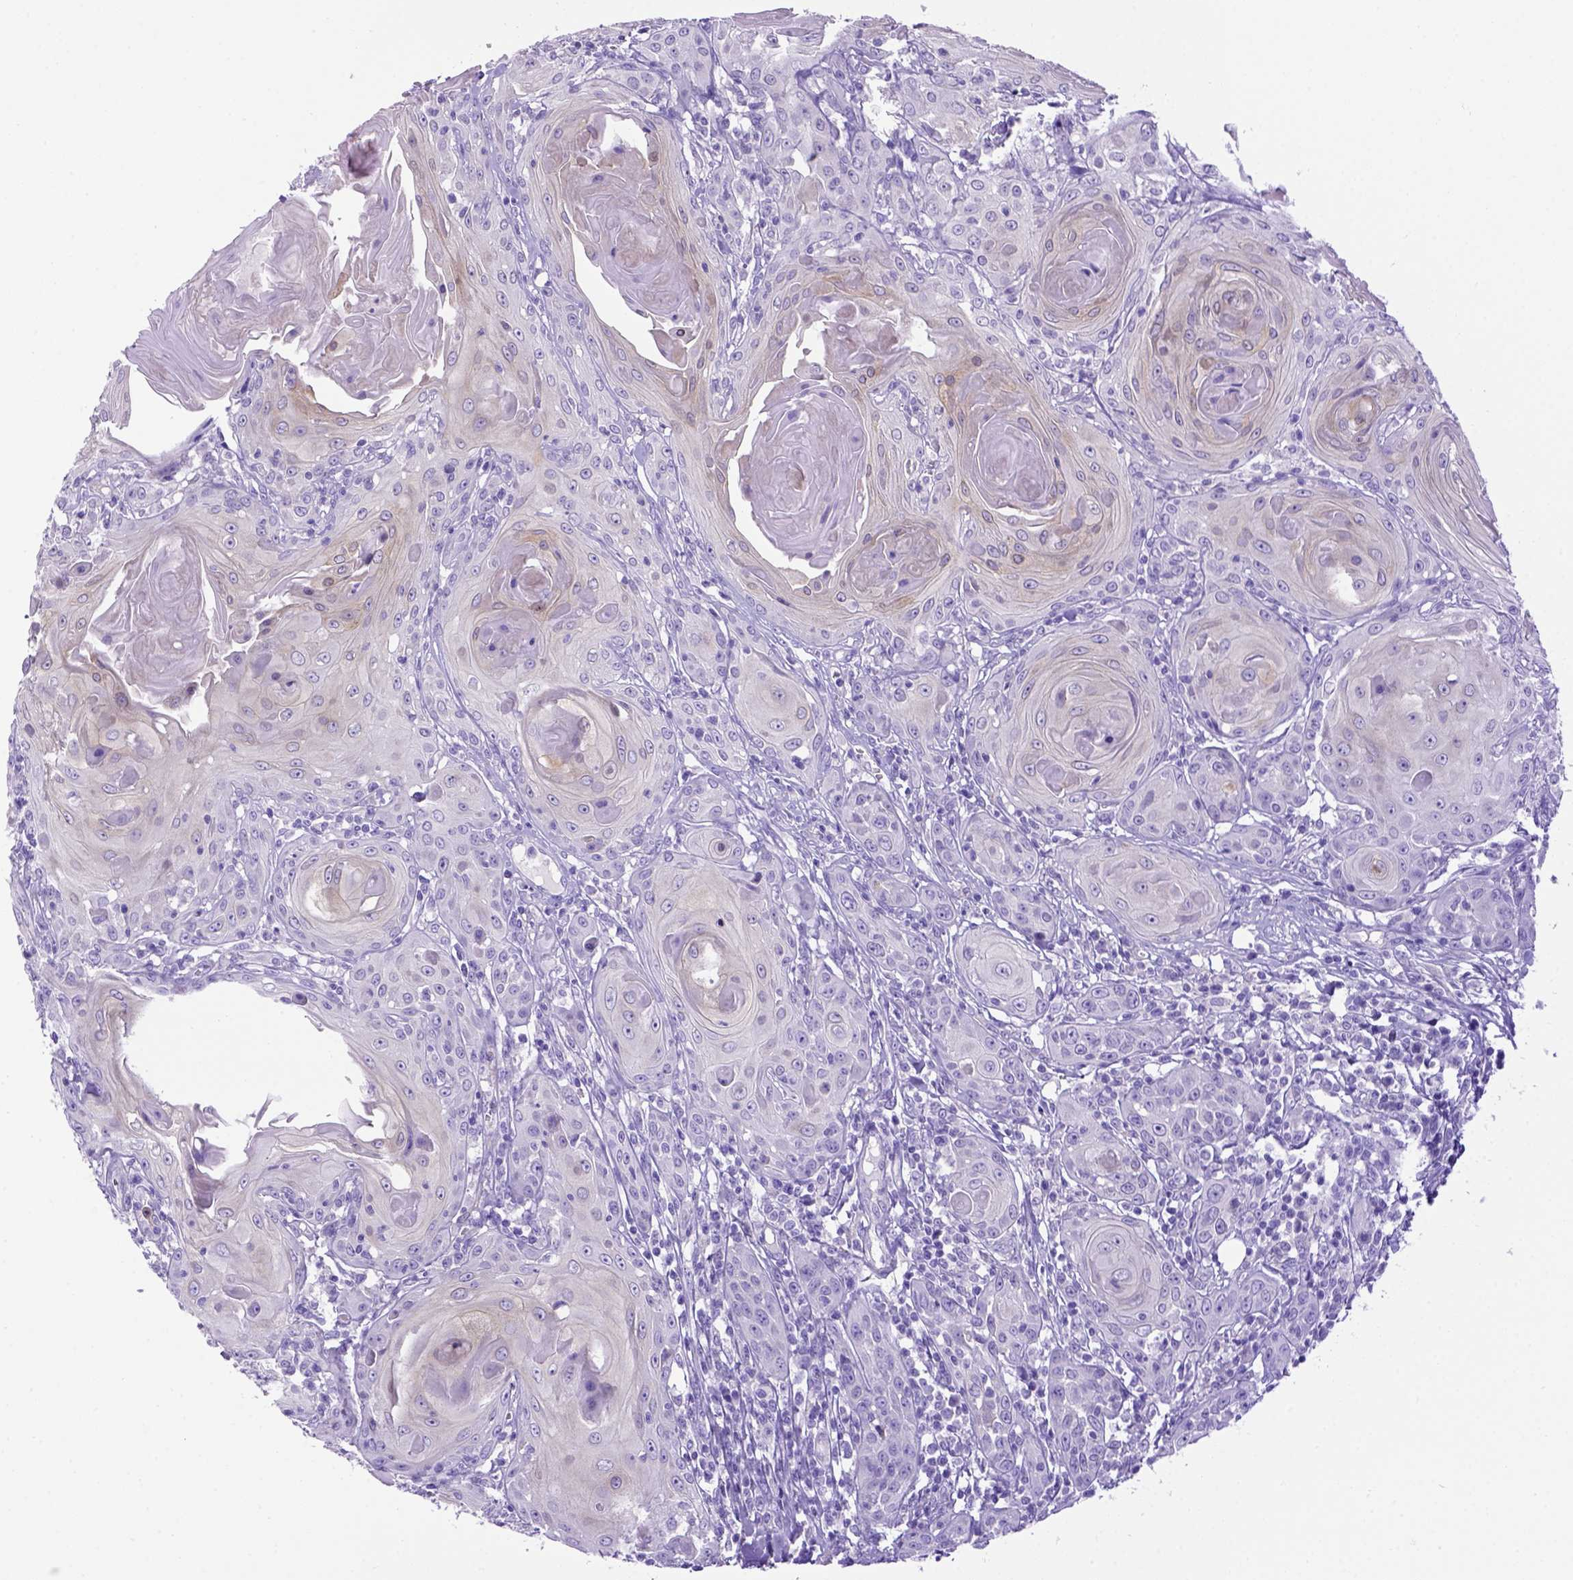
{"staining": {"intensity": "negative", "quantity": "none", "location": "none"}, "tissue": "head and neck cancer", "cell_type": "Tumor cells", "image_type": "cancer", "snomed": [{"axis": "morphology", "description": "Squamous cell carcinoma, NOS"}, {"axis": "topography", "description": "Head-Neck"}], "caption": "Head and neck cancer (squamous cell carcinoma) was stained to show a protein in brown. There is no significant positivity in tumor cells. (Stains: DAB IHC with hematoxylin counter stain, Microscopy: brightfield microscopy at high magnification).", "gene": "PTGES", "patient": {"sex": "female", "age": 80}}